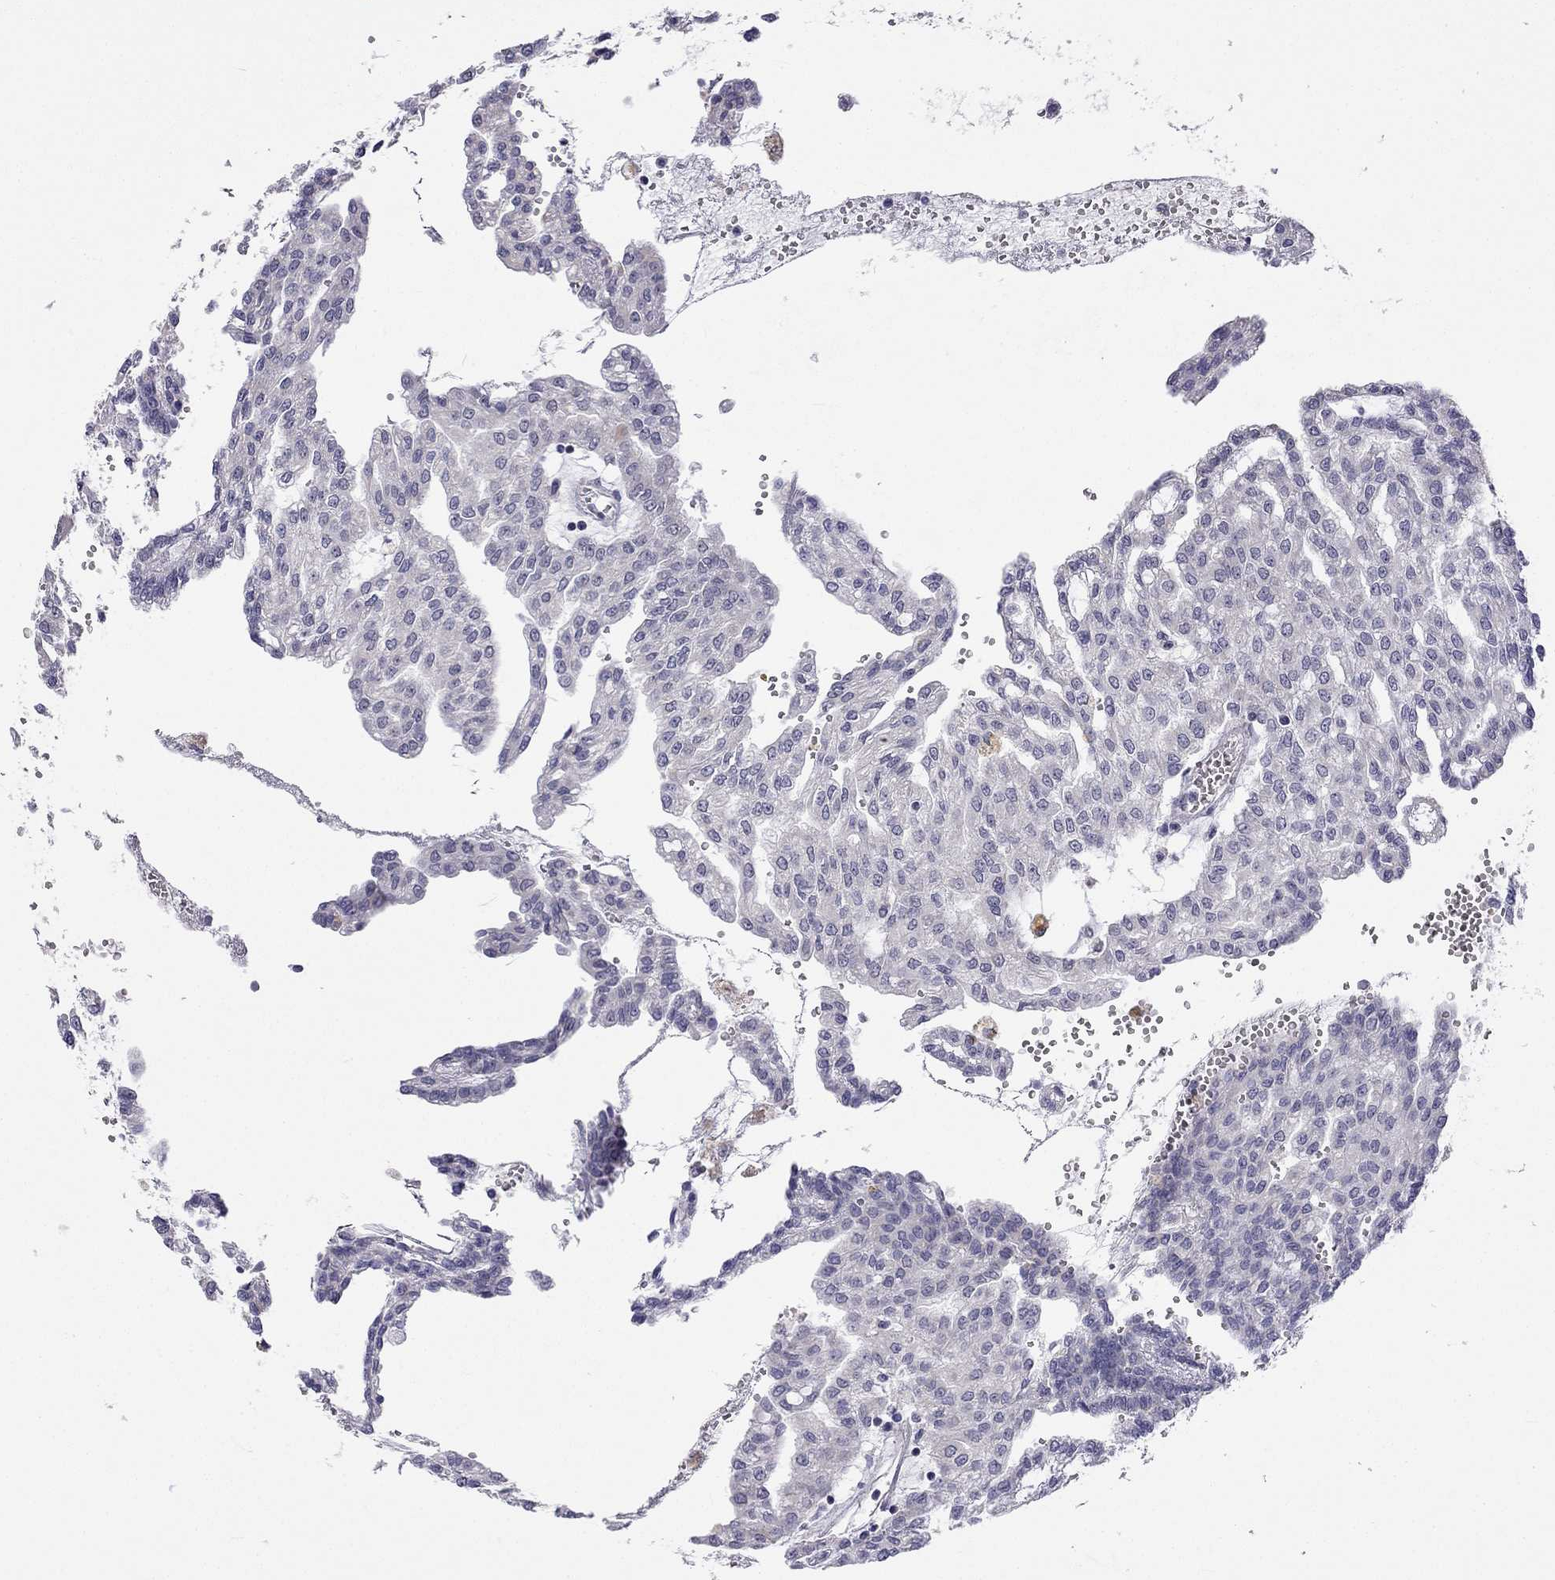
{"staining": {"intensity": "negative", "quantity": "none", "location": "none"}, "tissue": "renal cancer", "cell_type": "Tumor cells", "image_type": "cancer", "snomed": [{"axis": "morphology", "description": "Adenocarcinoma, NOS"}, {"axis": "topography", "description": "Kidney"}], "caption": "Tumor cells are negative for protein expression in human adenocarcinoma (renal).", "gene": "C5orf49", "patient": {"sex": "male", "age": 63}}